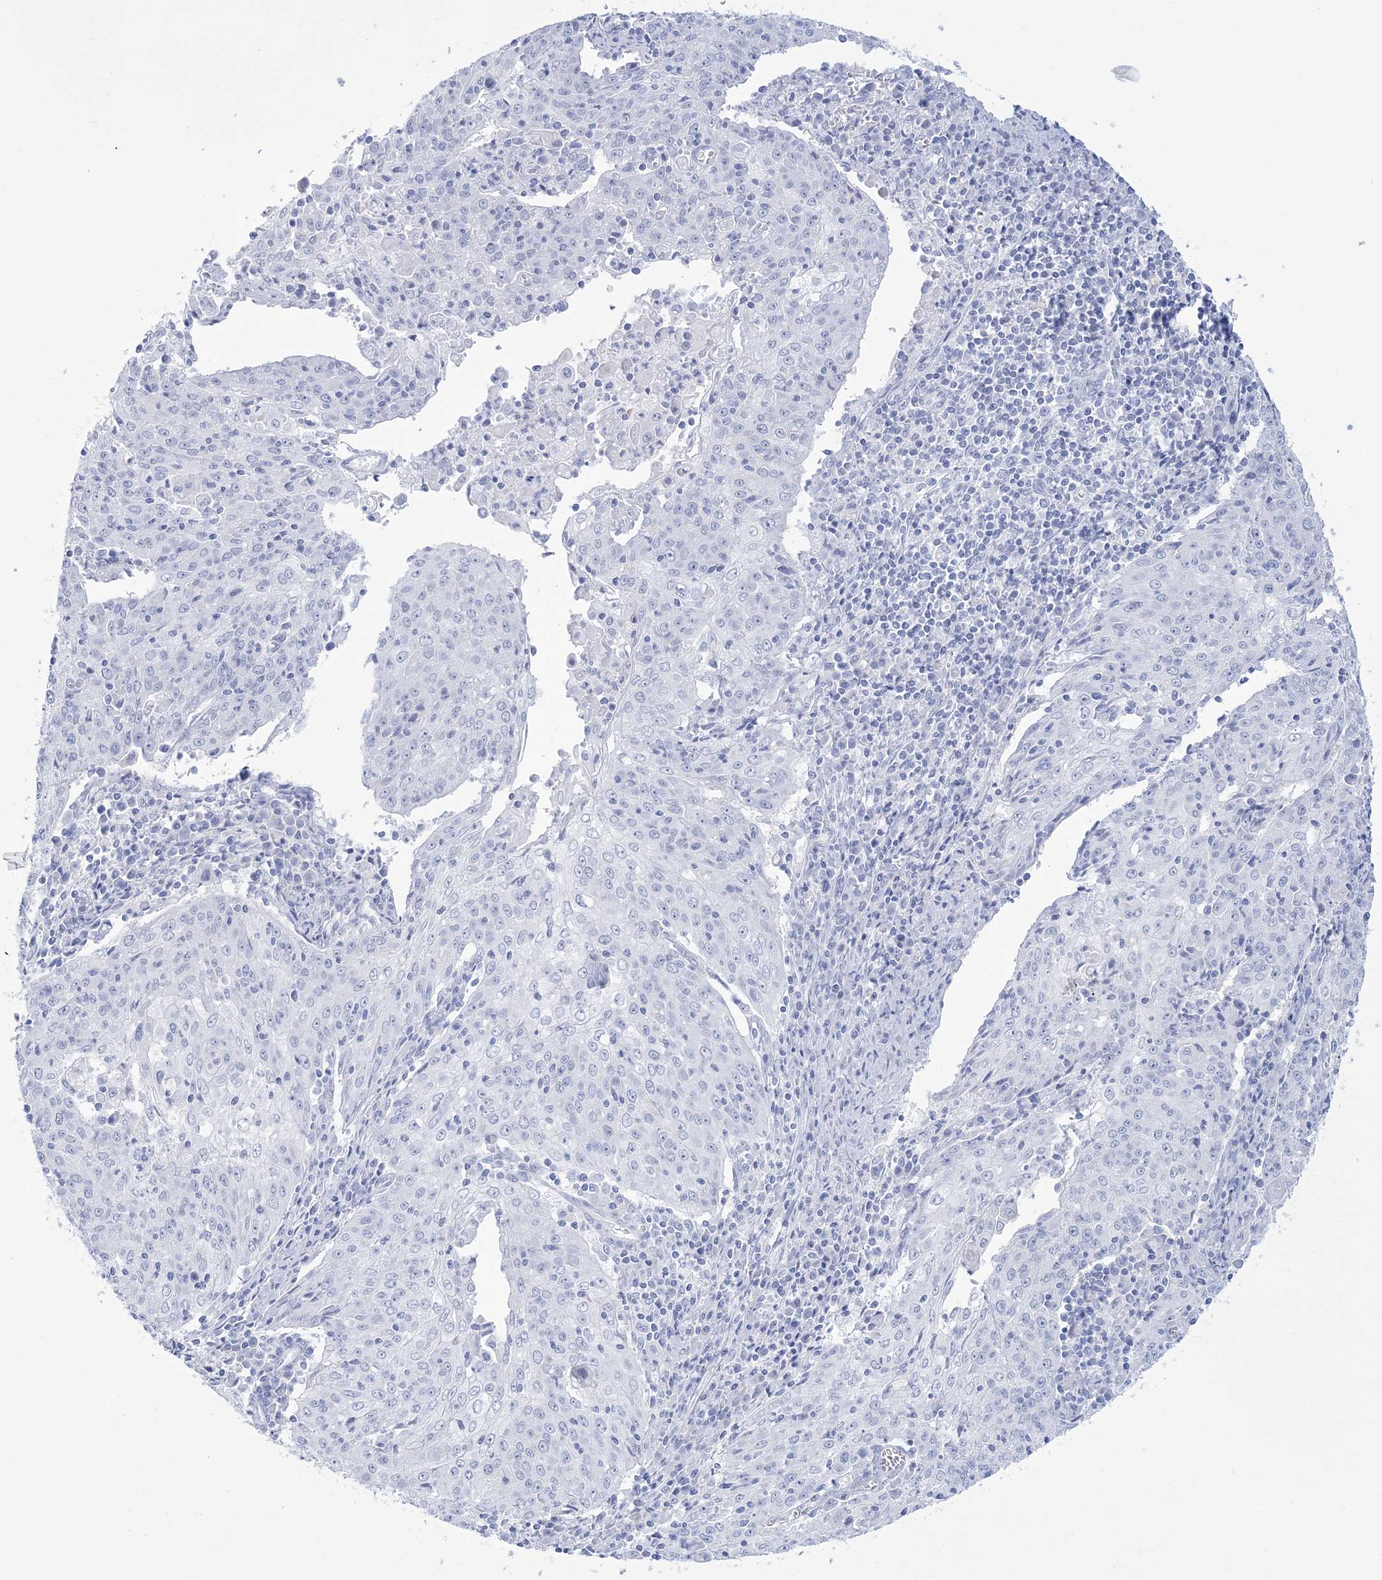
{"staining": {"intensity": "negative", "quantity": "none", "location": "none"}, "tissue": "cervical cancer", "cell_type": "Tumor cells", "image_type": "cancer", "snomed": [{"axis": "morphology", "description": "Squamous cell carcinoma, NOS"}, {"axis": "topography", "description": "Cervix"}], "caption": "Tumor cells show no significant staining in cervical cancer (squamous cell carcinoma).", "gene": "RBP2", "patient": {"sex": "female", "age": 48}}